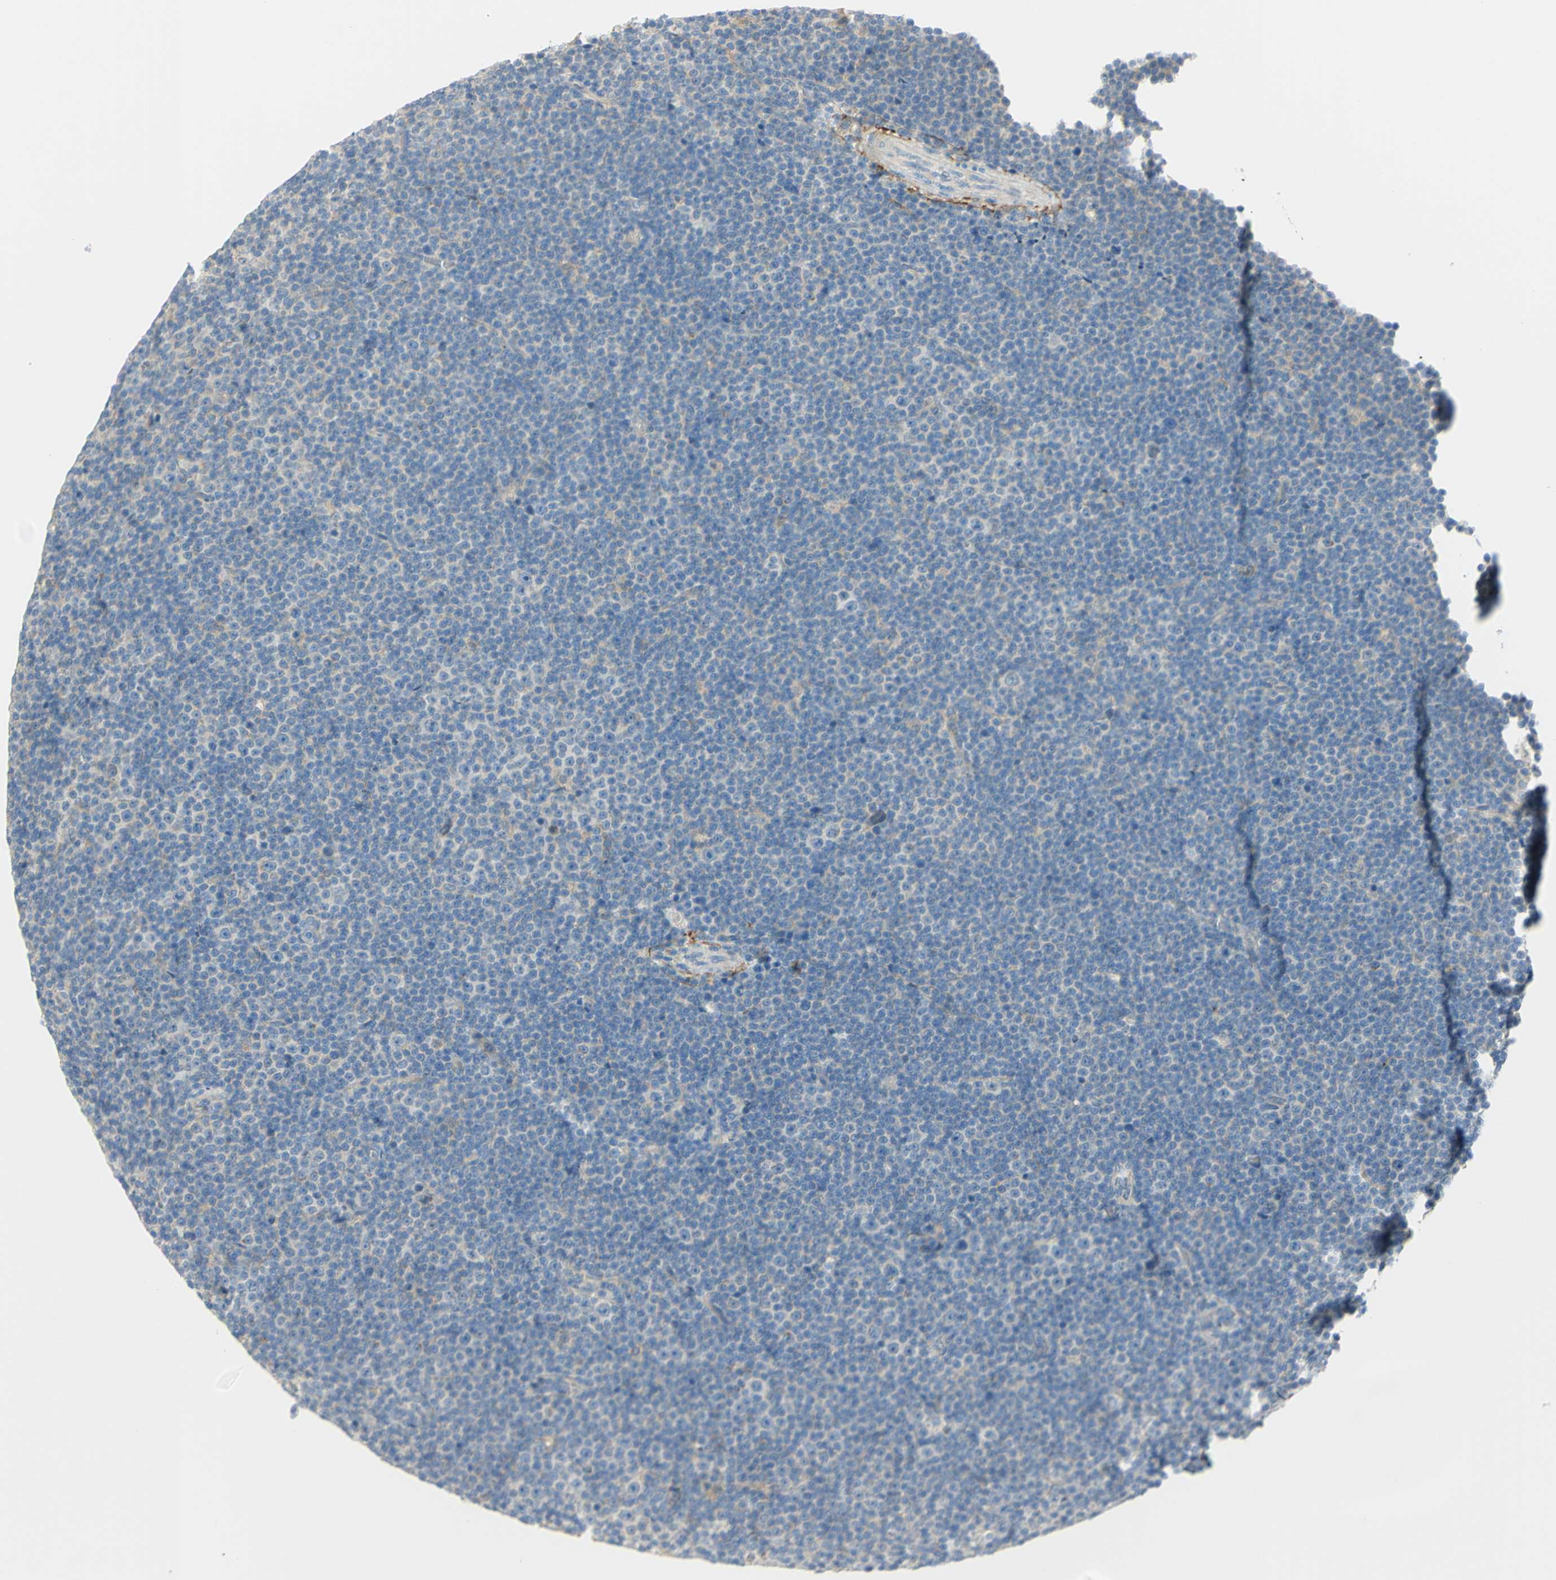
{"staining": {"intensity": "negative", "quantity": "none", "location": "none"}, "tissue": "lymphoma", "cell_type": "Tumor cells", "image_type": "cancer", "snomed": [{"axis": "morphology", "description": "Malignant lymphoma, non-Hodgkin's type, Low grade"}, {"axis": "topography", "description": "Lymph node"}], "caption": "DAB immunohistochemical staining of low-grade malignant lymphoma, non-Hodgkin's type shows no significant positivity in tumor cells.", "gene": "GCNT3", "patient": {"sex": "female", "age": 67}}